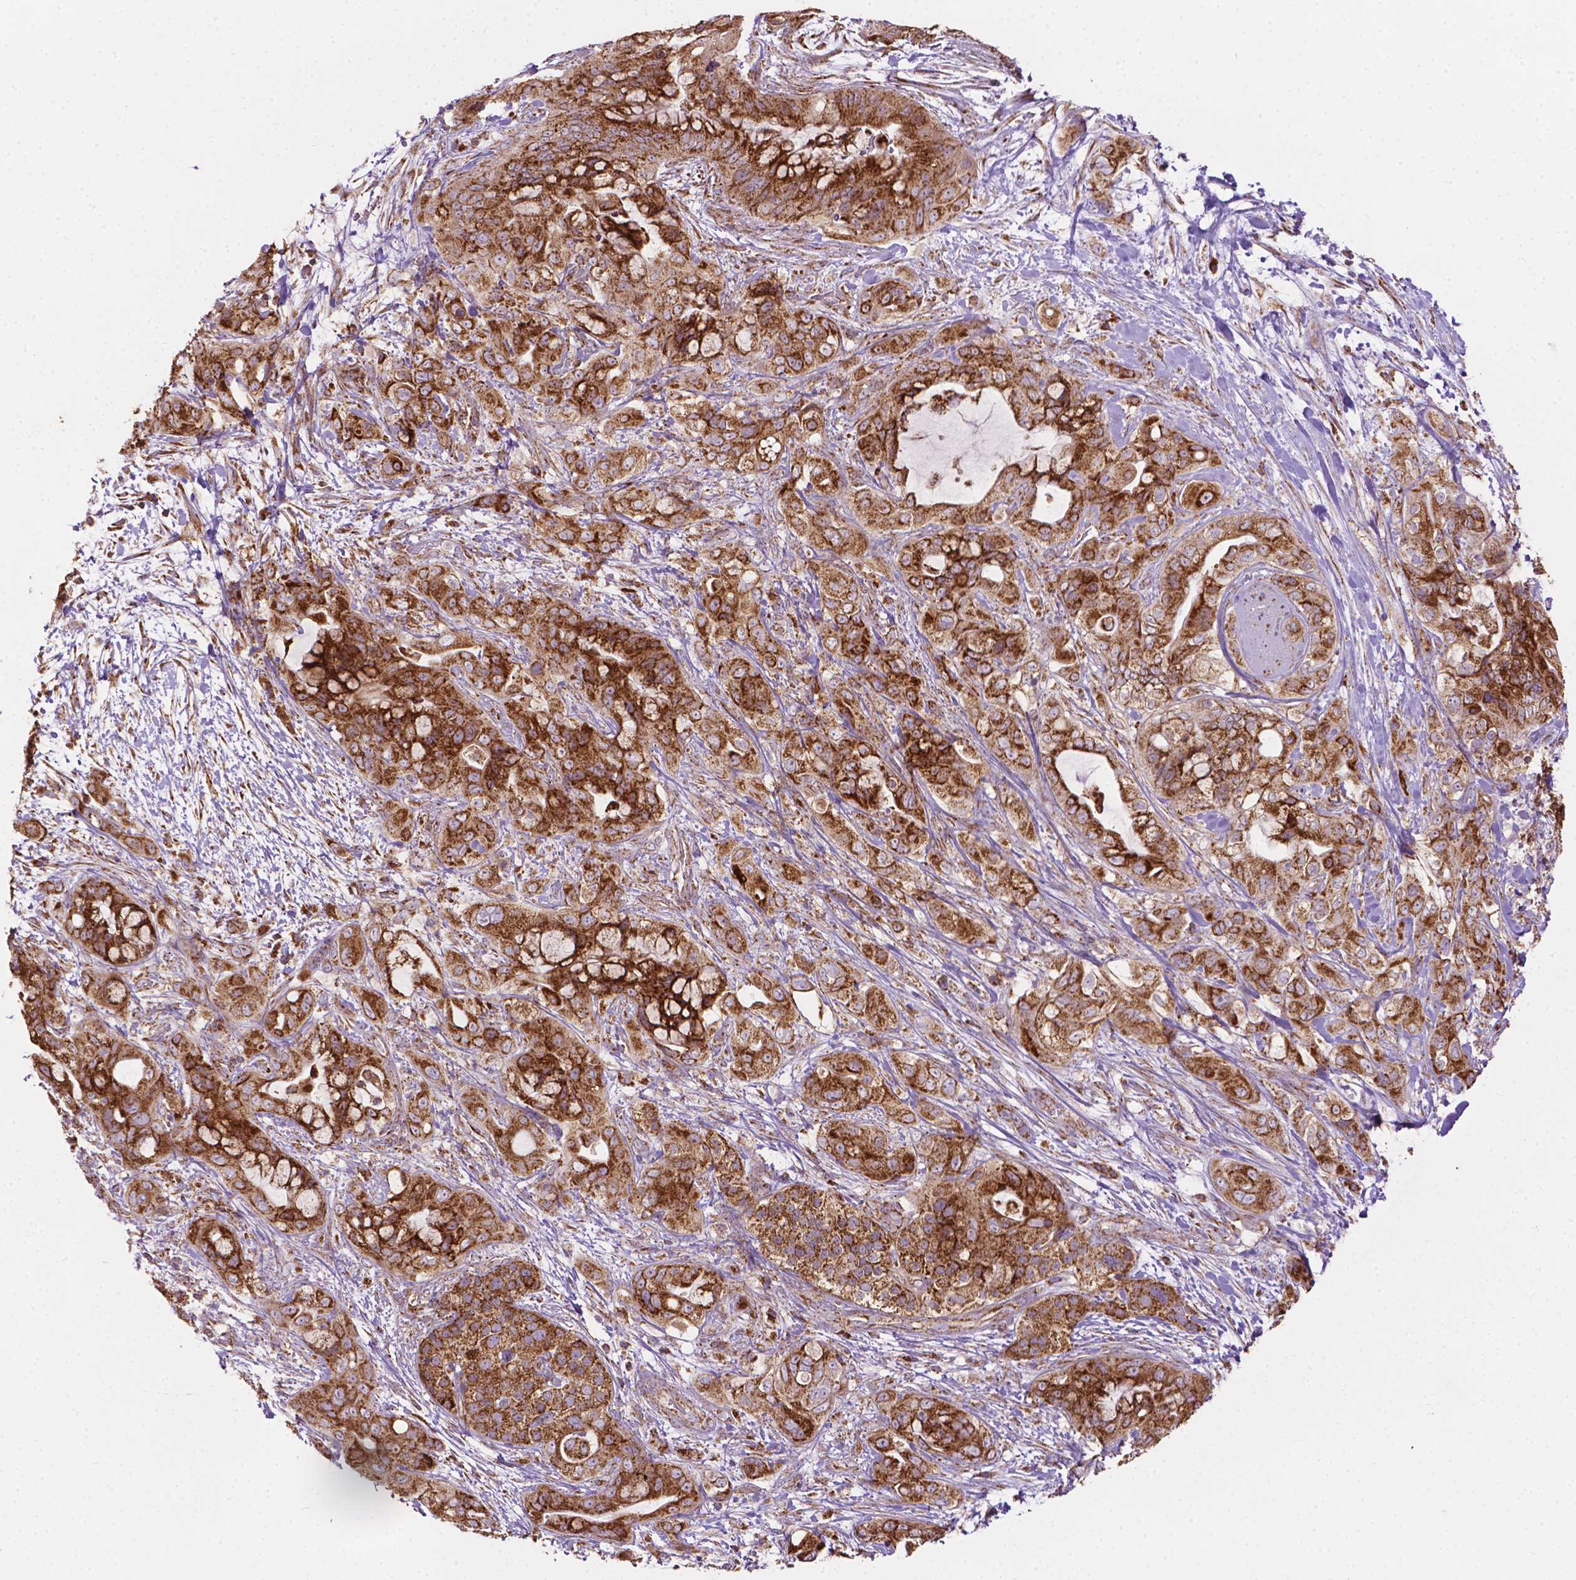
{"staining": {"intensity": "strong", "quantity": ">75%", "location": "cytoplasmic/membranous"}, "tissue": "pancreatic cancer", "cell_type": "Tumor cells", "image_type": "cancer", "snomed": [{"axis": "morphology", "description": "Adenocarcinoma, NOS"}, {"axis": "topography", "description": "Pancreas"}], "caption": "About >75% of tumor cells in human pancreatic cancer (adenocarcinoma) reveal strong cytoplasmic/membranous protein staining as visualized by brown immunohistochemical staining.", "gene": "ILVBL", "patient": {"sex": "male", "age": 71}}